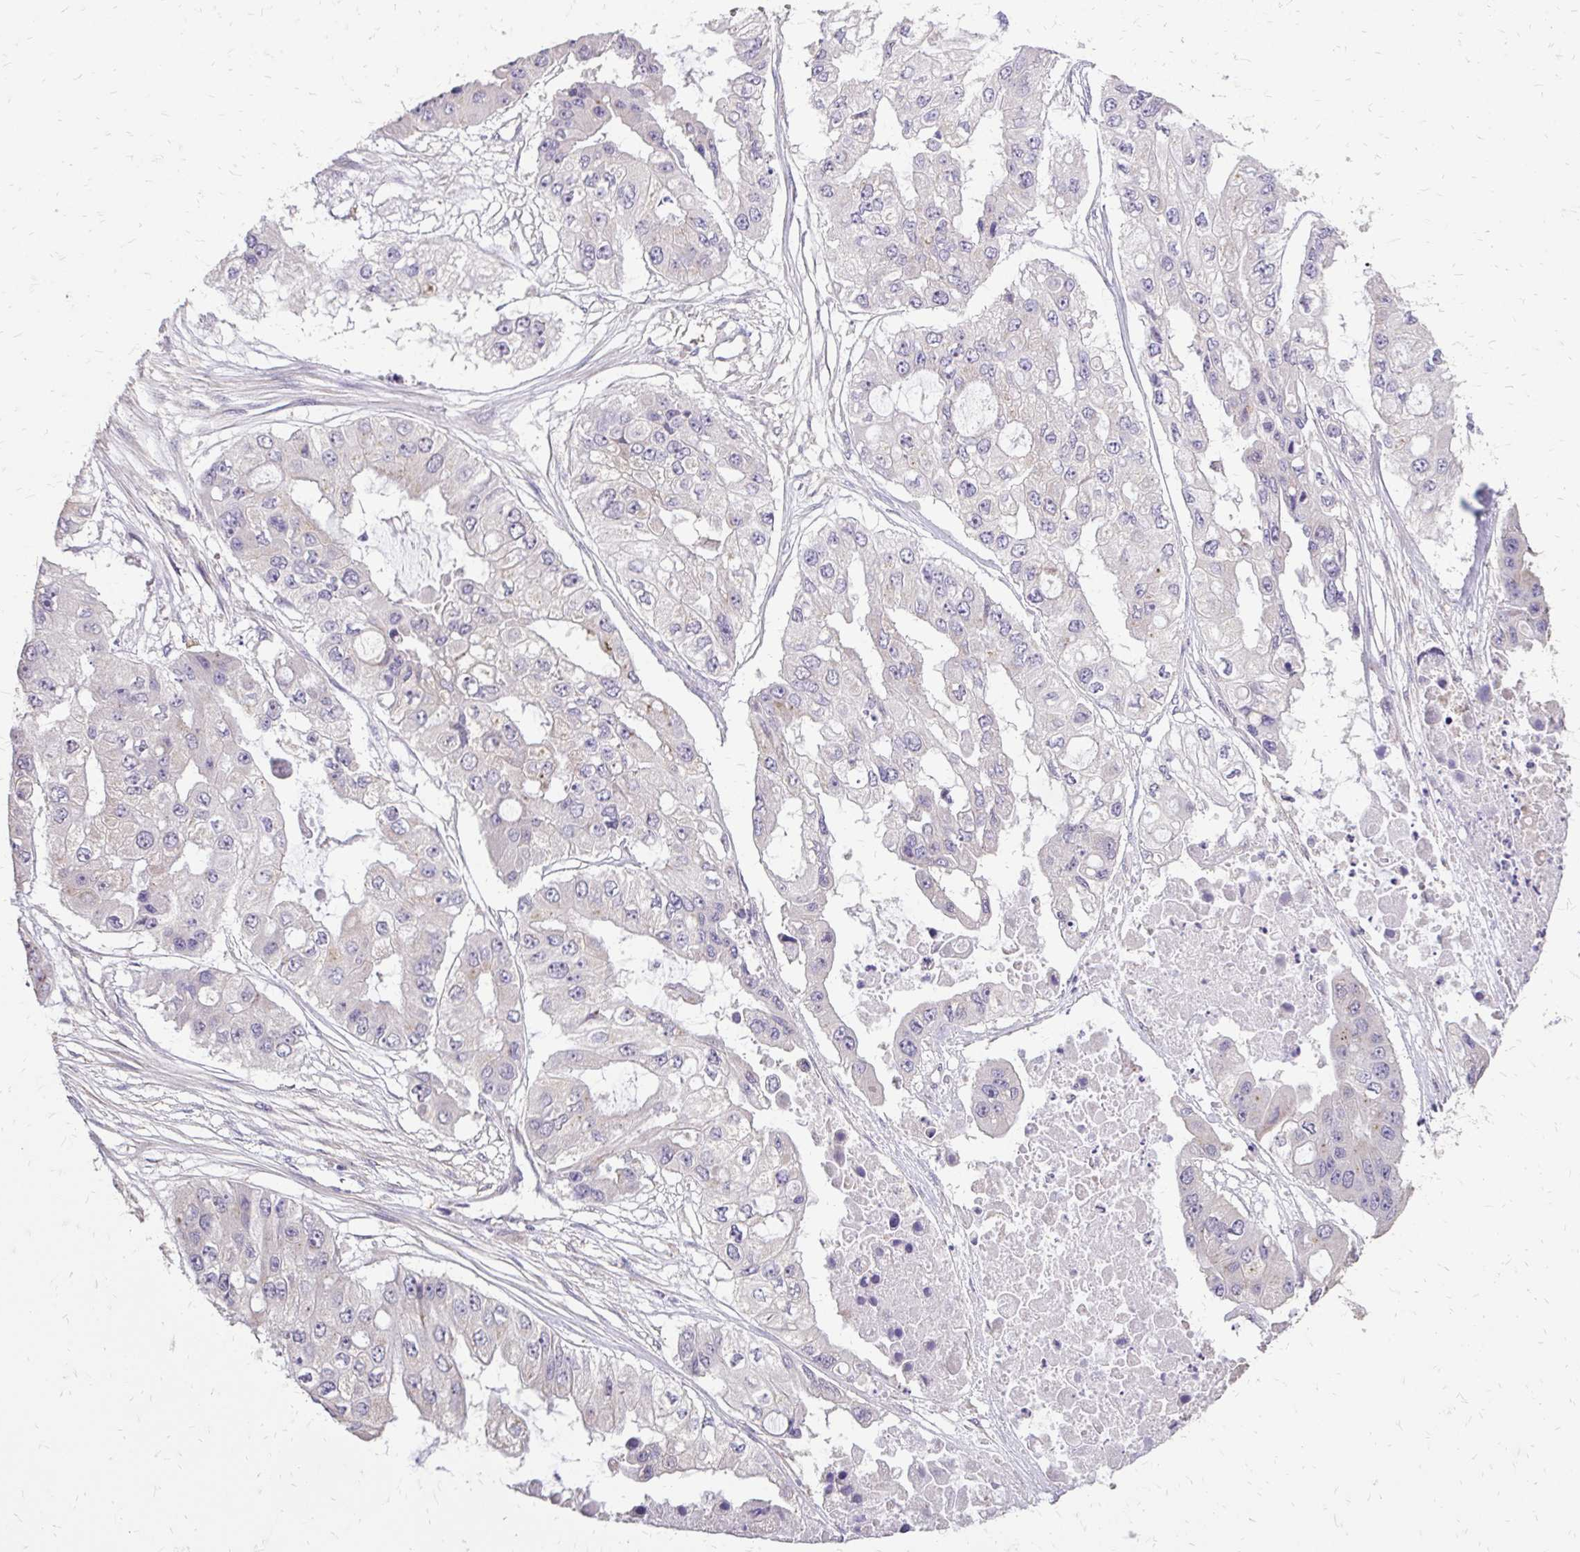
{"staining": {"intensity": "negative", "quantity": "none", "location": "none"}, "tissue": "ovarian cancer", "cell_type": "Tumor cells", "image_type": "cancer", "snomed": [{"axis": "morphology", "description": "Cystadenocarcinoma, serous, NOS"}, {"axis": "topography", "description": "Ovary"}], "caption": "Tumor cells show no significant protein expression in ovarian cancer (serous cystadenocarcinoma).", "gene": "MYORG", "patient": {"sex": "female", "age": 56}}